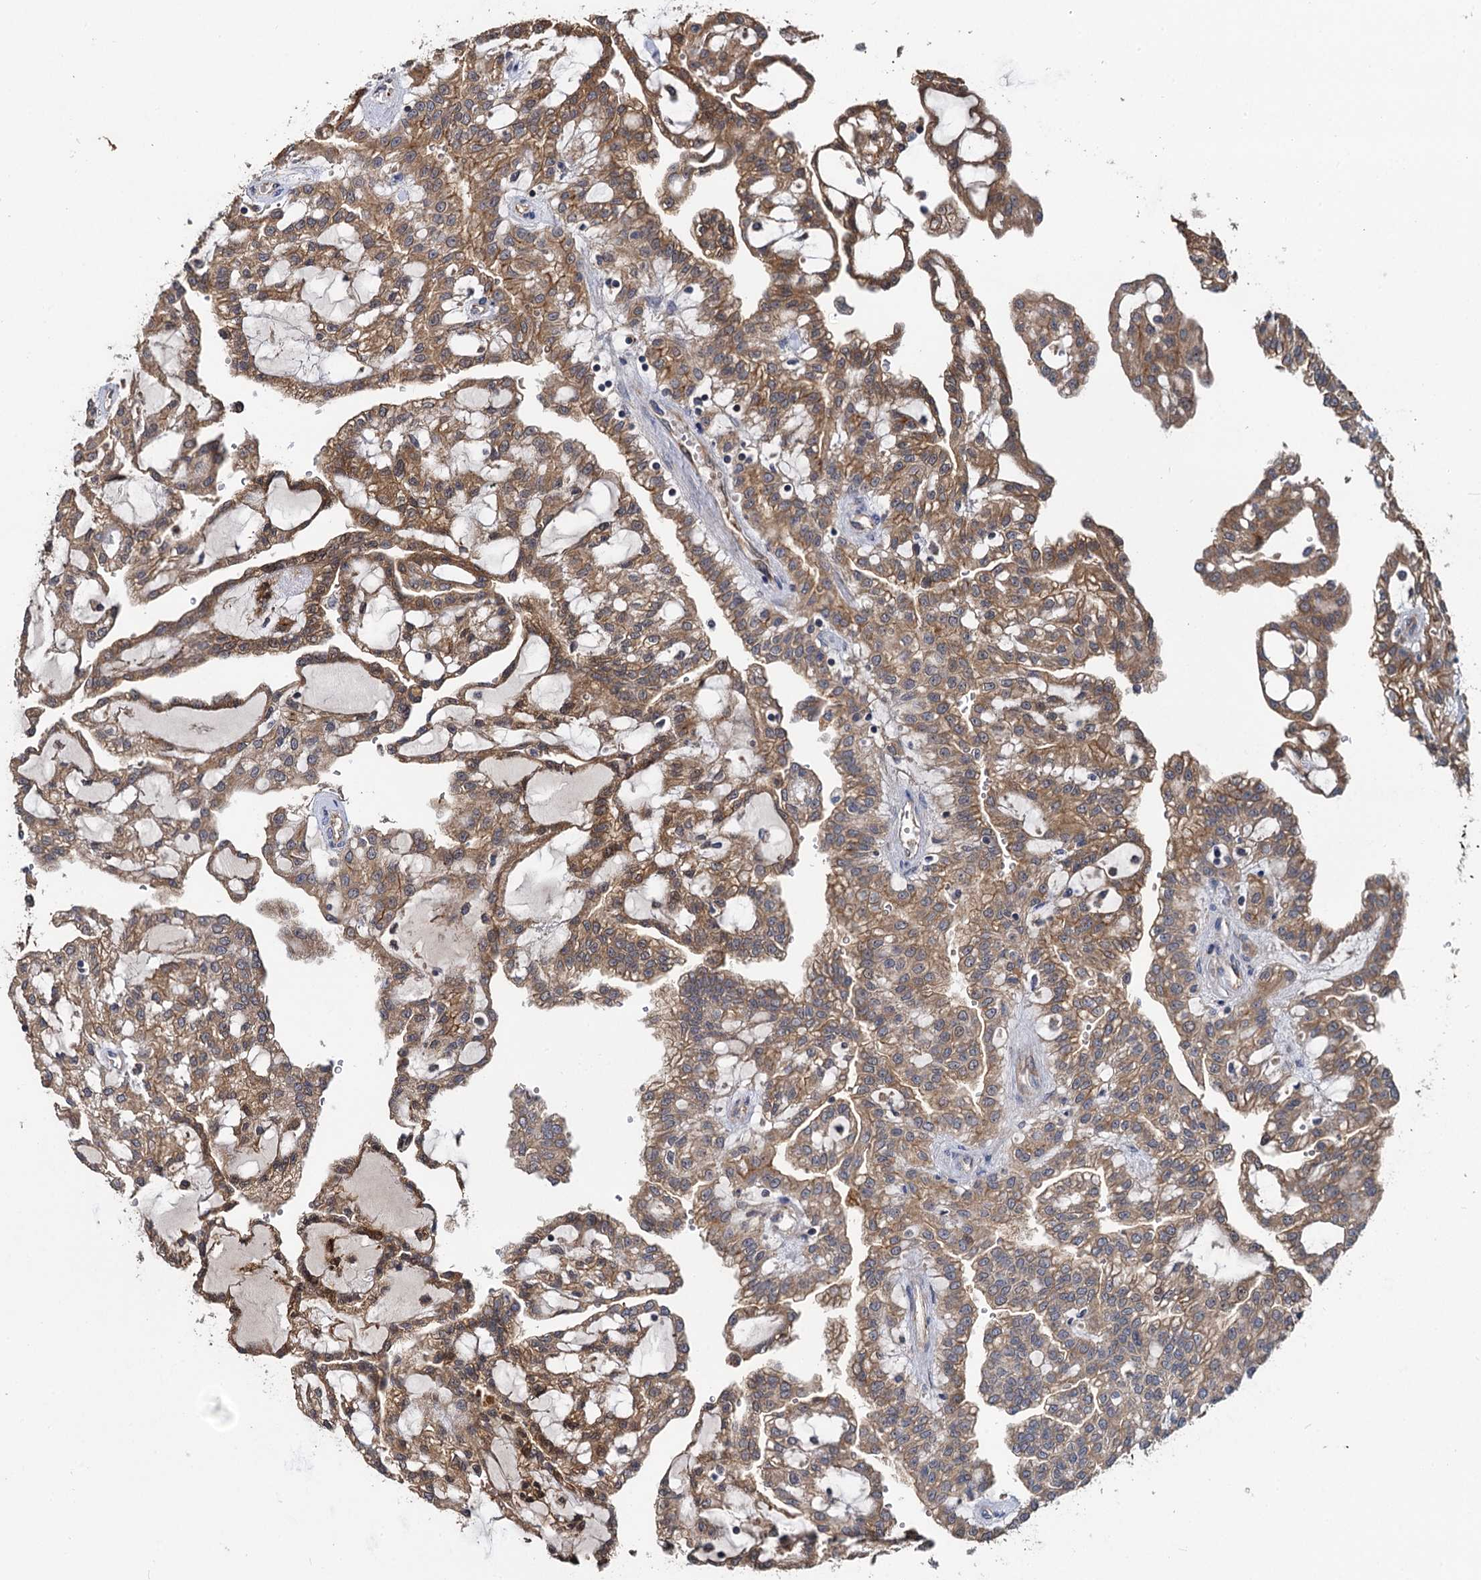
{"staining": {"intensity": "moderate", "quantity": ">75%", "location": "cytoplasmic/membranous"}, "tissue": "renal cancer", "cell_type": "Tumor cells", "image_type": "cancer", "snomed": [{"axis": "morphology", "description": "Adenocarcinoma, NOS"}, {"axis": "topography", "description": "Kidney"}], "caption": "The histopathology image shows a brown stain indicating the presence of a protein in the cytoplasmic/membranous of tumor cells in renal adenocarcinoma. Nuclei are stained in blue.", "gene": "CEP192", "patient": {"sex": "male", "age": 63}}